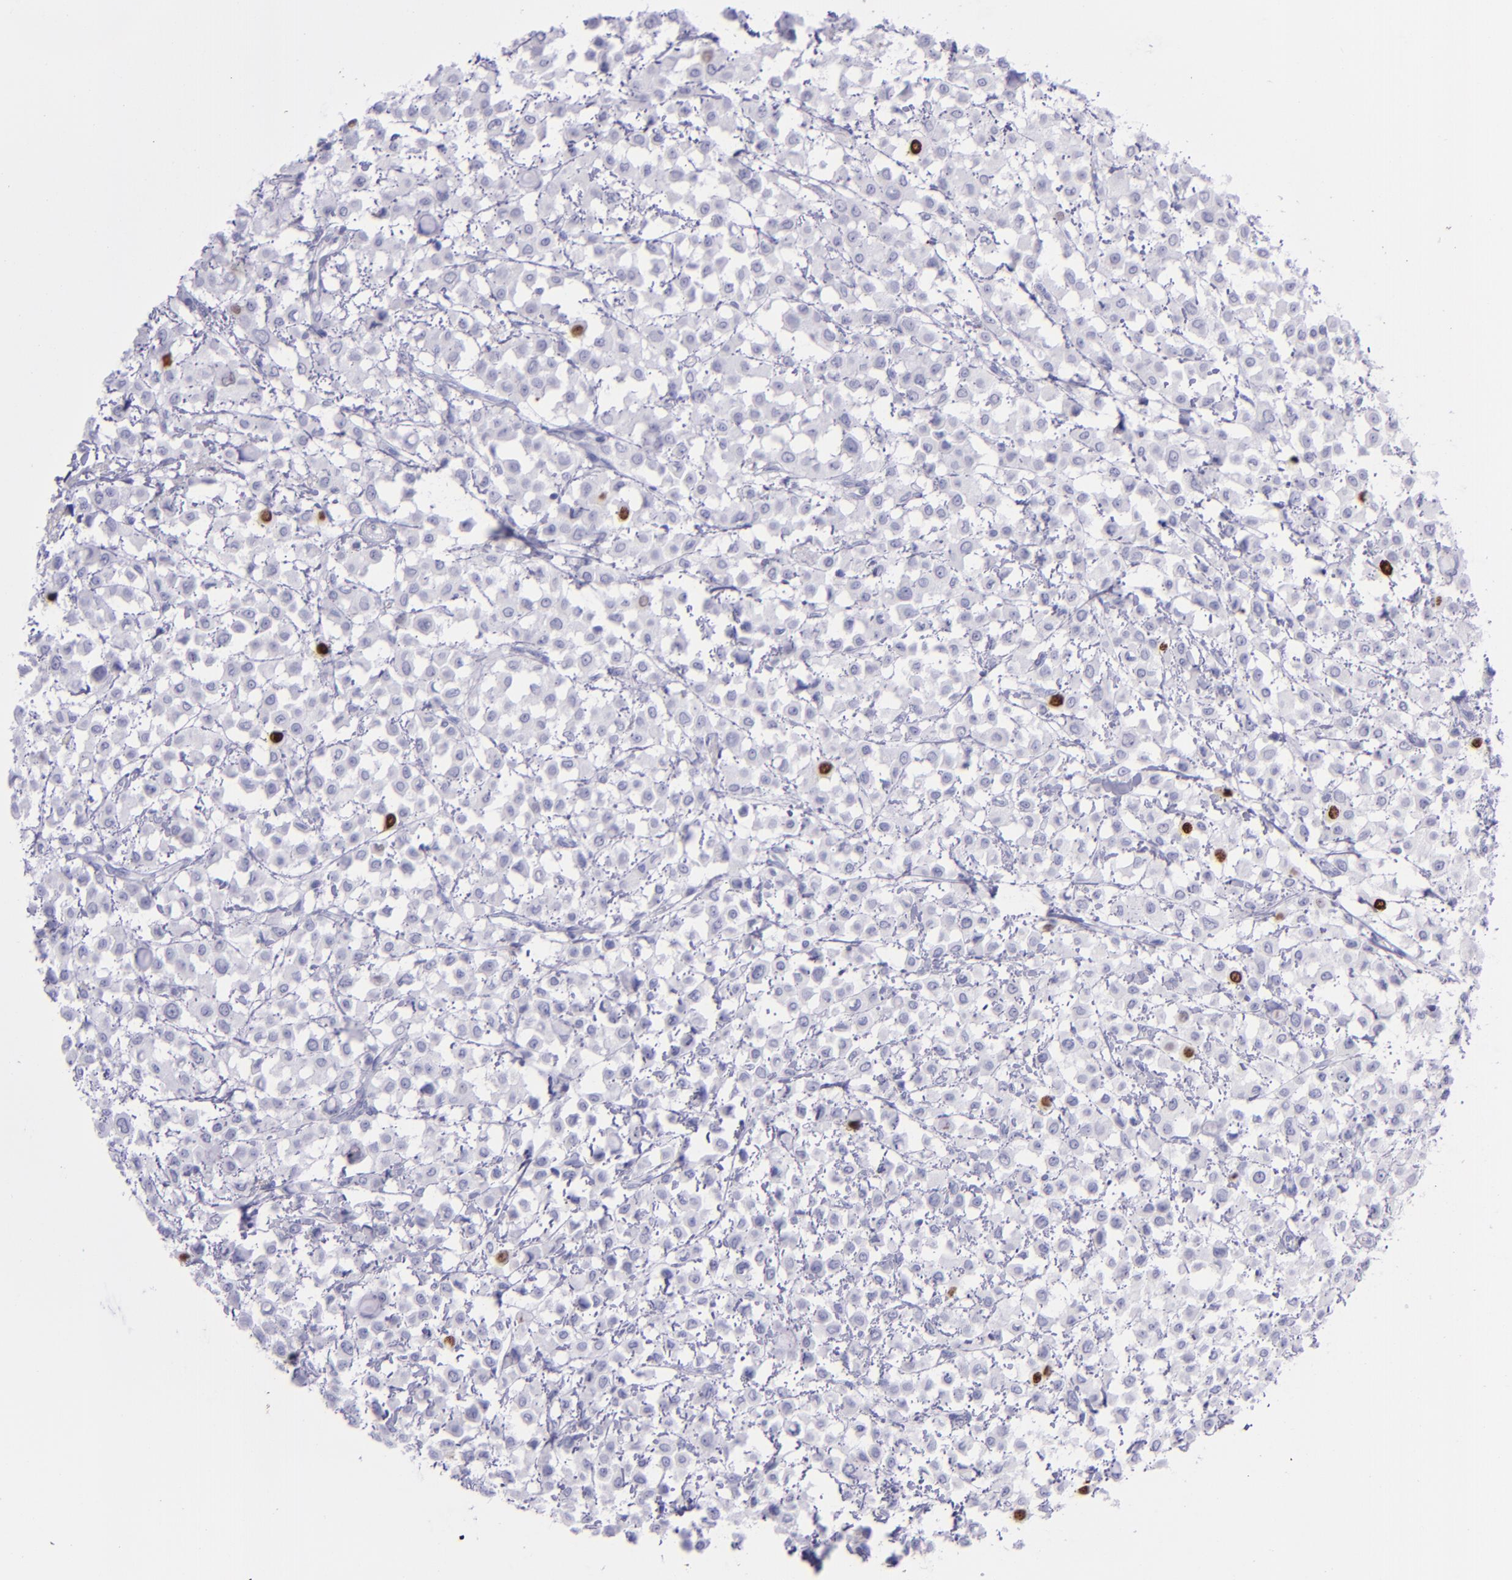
{"staining": {"intensity": "strong", "quantity": "<25%", "location": "nuclear"}, "tissue": "breast cancer", "cell_type": "Tumor cells", "image_type": "cancer", "snomed": [{"axis": "morphology", "description": "Lobular carcinoma"}, {"axis": "topography", "description": "Breast"}], "caption": "Immunohistochemistry (IHC) micrograph of neoplastic tissue: breast cancer stained using IHC shows medium levels of strong protein expression localized specifically in the nuclear of tumor cells, appearing as a nuclear brown color.", "gene": "TOP2A", "patient": {"sex": "female", "age": 85}}